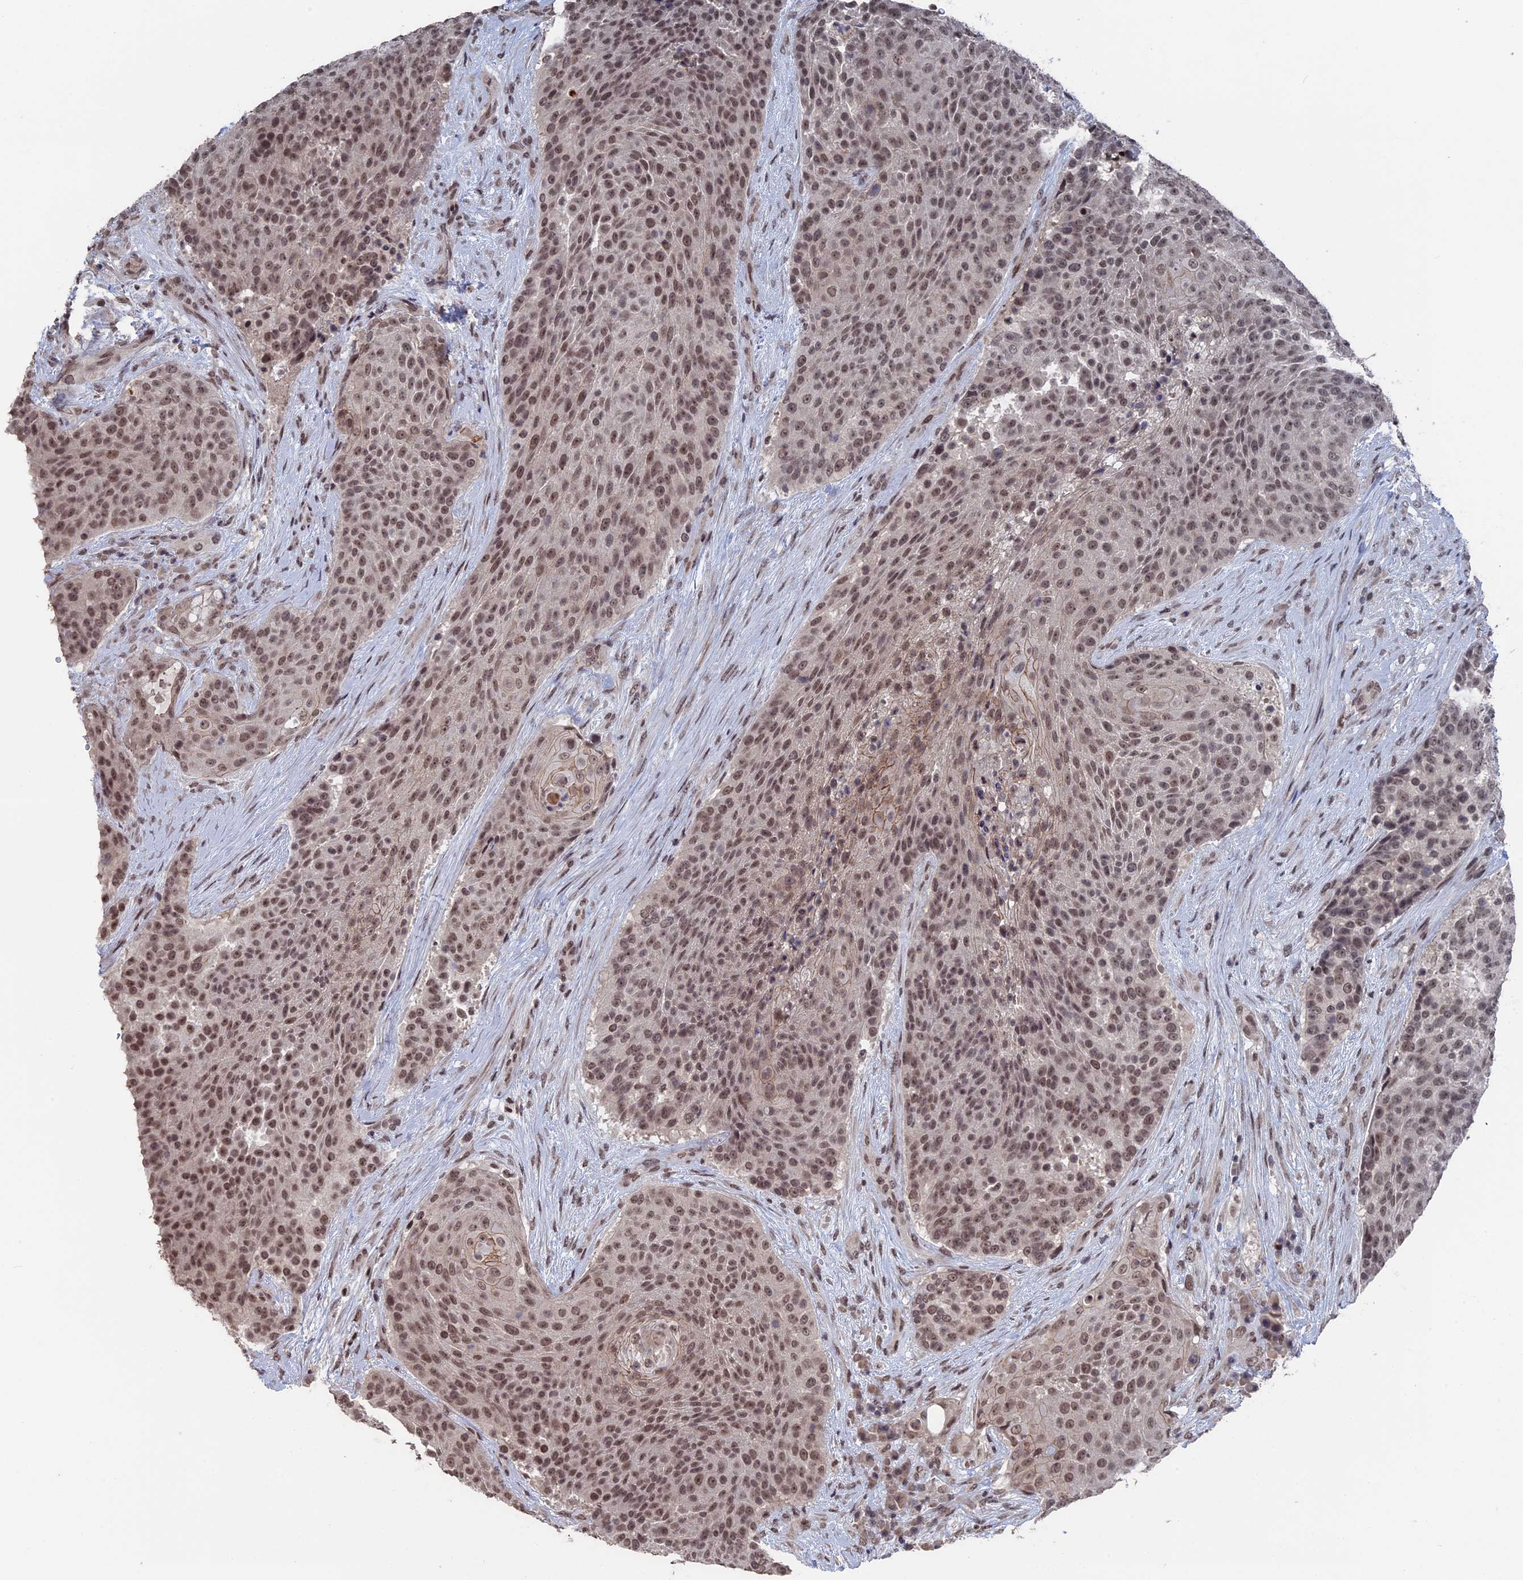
{"staining": {"intensity": "moderate", "quantity": ">75%", "location": "nuclear"}, "tissue": "urothelial cancer", "cell_type": "Tumor cells", "image_type": "cancer", "snomed": [{"axis": "morphology", "description": "Urothelial carcinoma, High grade"}, {"axis": "topography", "description": "Urinary bladder"}], "caption": "High-grade urothelial carcinoma was stained to show a protein in brown. There is medium levels of moderate nuclear expression in approximately >75% of tumor cells. (DAB IHC with brightfield microscopy, high magnification).", "gene": "NR2C2AP", "patient": {"sex": "female", "age": 63}}